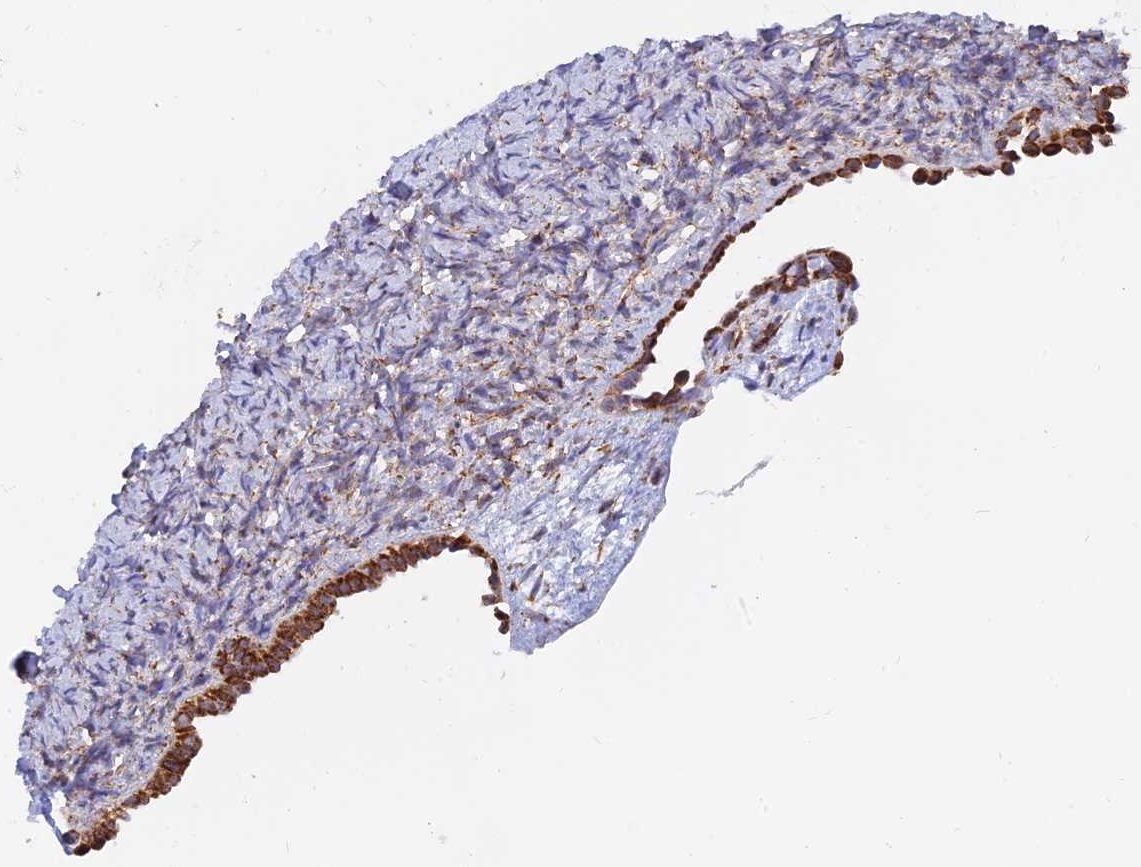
{"staining": {"intensity": "strong", "quantity": ">75%", "location": "cytoplasmic/membranous"}, "tissue": "ovary", "cell_type": "Follicle cells", "image_type": "normal", "snomed": [{"axis": "morphology", "description": "Normal tissue, NOS"}, {"axis": "topography", "description": "Ovary"}], "caption": "Follicle cells demonstrate strong cytoplasmic/membranous expression in about >75% of cells in unremarkable ovary.", "gene": "NDUFB6", "patient": {"sex": "female", "age": 33}}